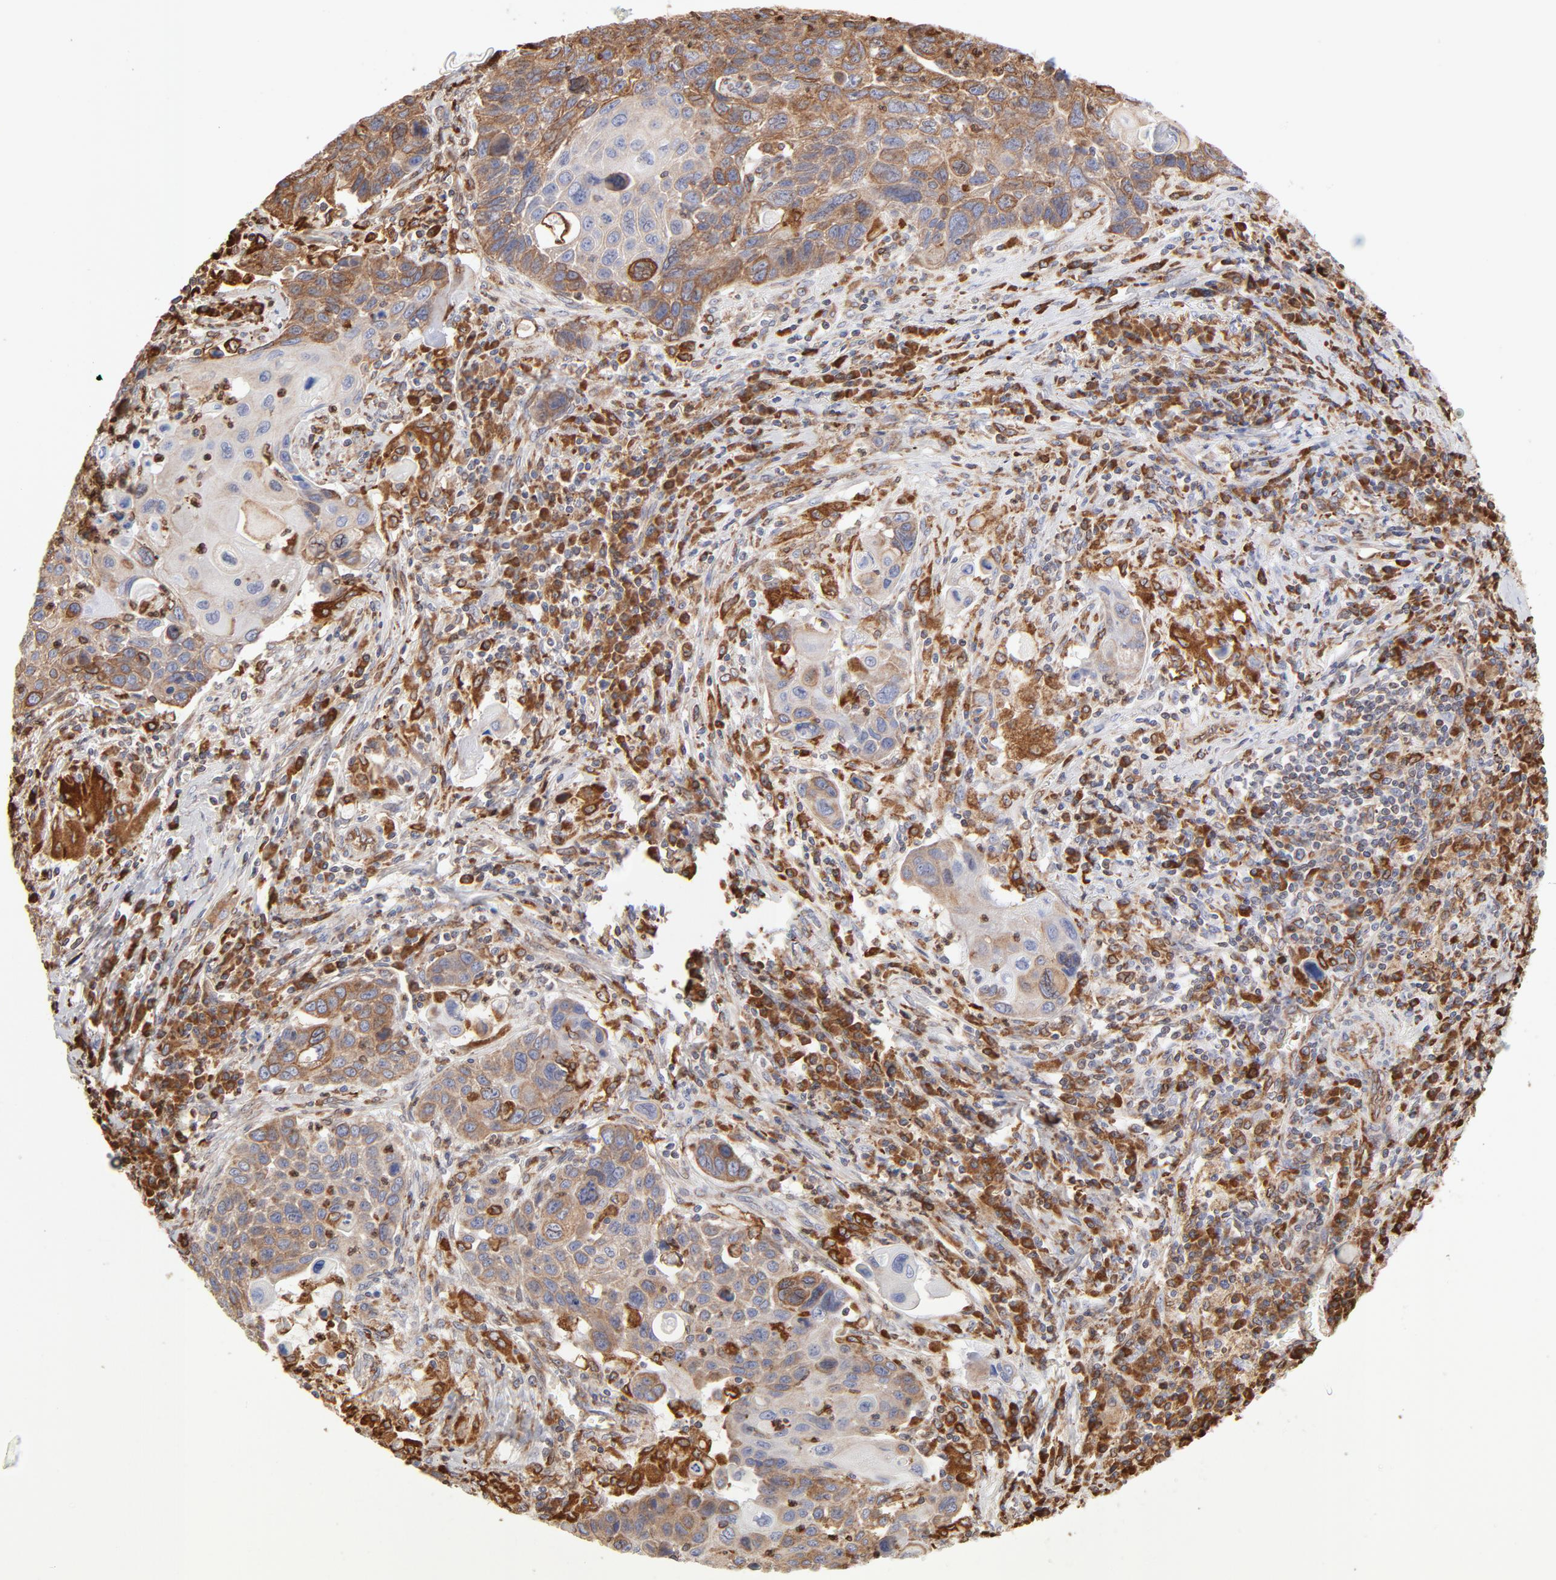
{"staining": {"intensity": "moderate", "quantity": ">75%", "location": "cytoplasmic/membranous"}, "tissue": "lung cancer", "cell_type": "Tumor cells", "image_type": "cancer", "snomed": [{"axis": "morphology", "description": "Squamous cell carcinoma, NOS"}, {"axis": "topography", "description": "Lung"}], "caption": "High-power microscopy captured an immunohistochemistry (IHC) micrograph of lung cancer, revealing moderate cytoplasmic/membranous positivity in about >75% of tumor cells. (Stains: DAB (3,3'-diaminobenzidine) in brown, nuclei in blue, Microscopy: brightfield microscopy at high magnification).", "gene": "CANX", "patient": {"sex": "male", "age": 68}}